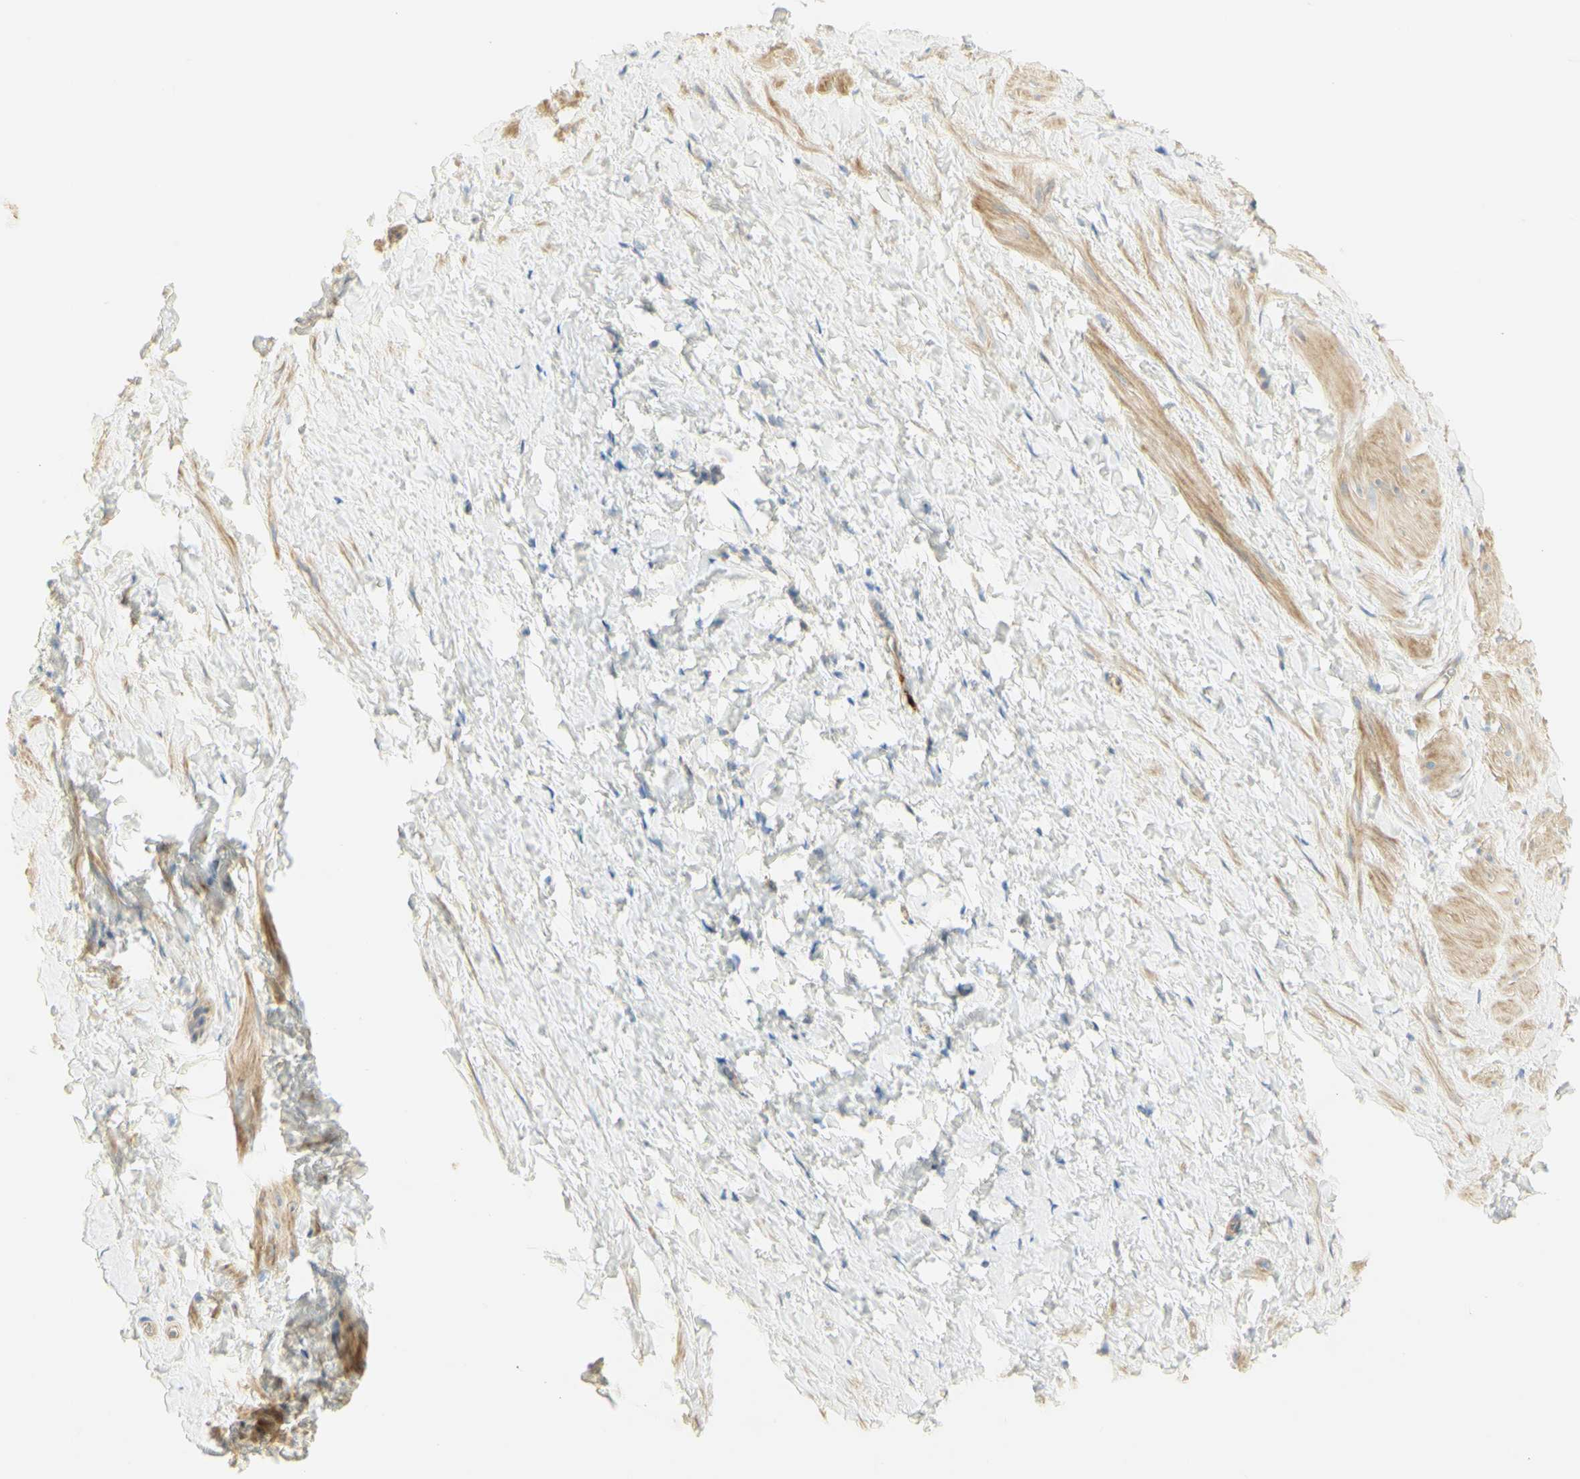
{"staining": {"intensity": "moderate", "quantity": "25%-75%", "location": "cytoplasmic/membranous"}, "tissue": "smooth muscle", "cell_type": "Smooth muscle cells", "image_type": "normal", "snomed": [{"axis": "morphology", "description": "Normal tissue, NOS"}, {"axis": "topography", "description": "Smooth muscle"}], "caption": "Smooth muscle cells exhibit medium levels of moderate cytoplasmic/membranous positivity in approximately 25%-75% of cells in unremarkable smooth muscle. (Brightfield microscopy of DAB IHC at high magnification).", "gene": "KIF11", "patient": {"sex": "male", "age": 16}}